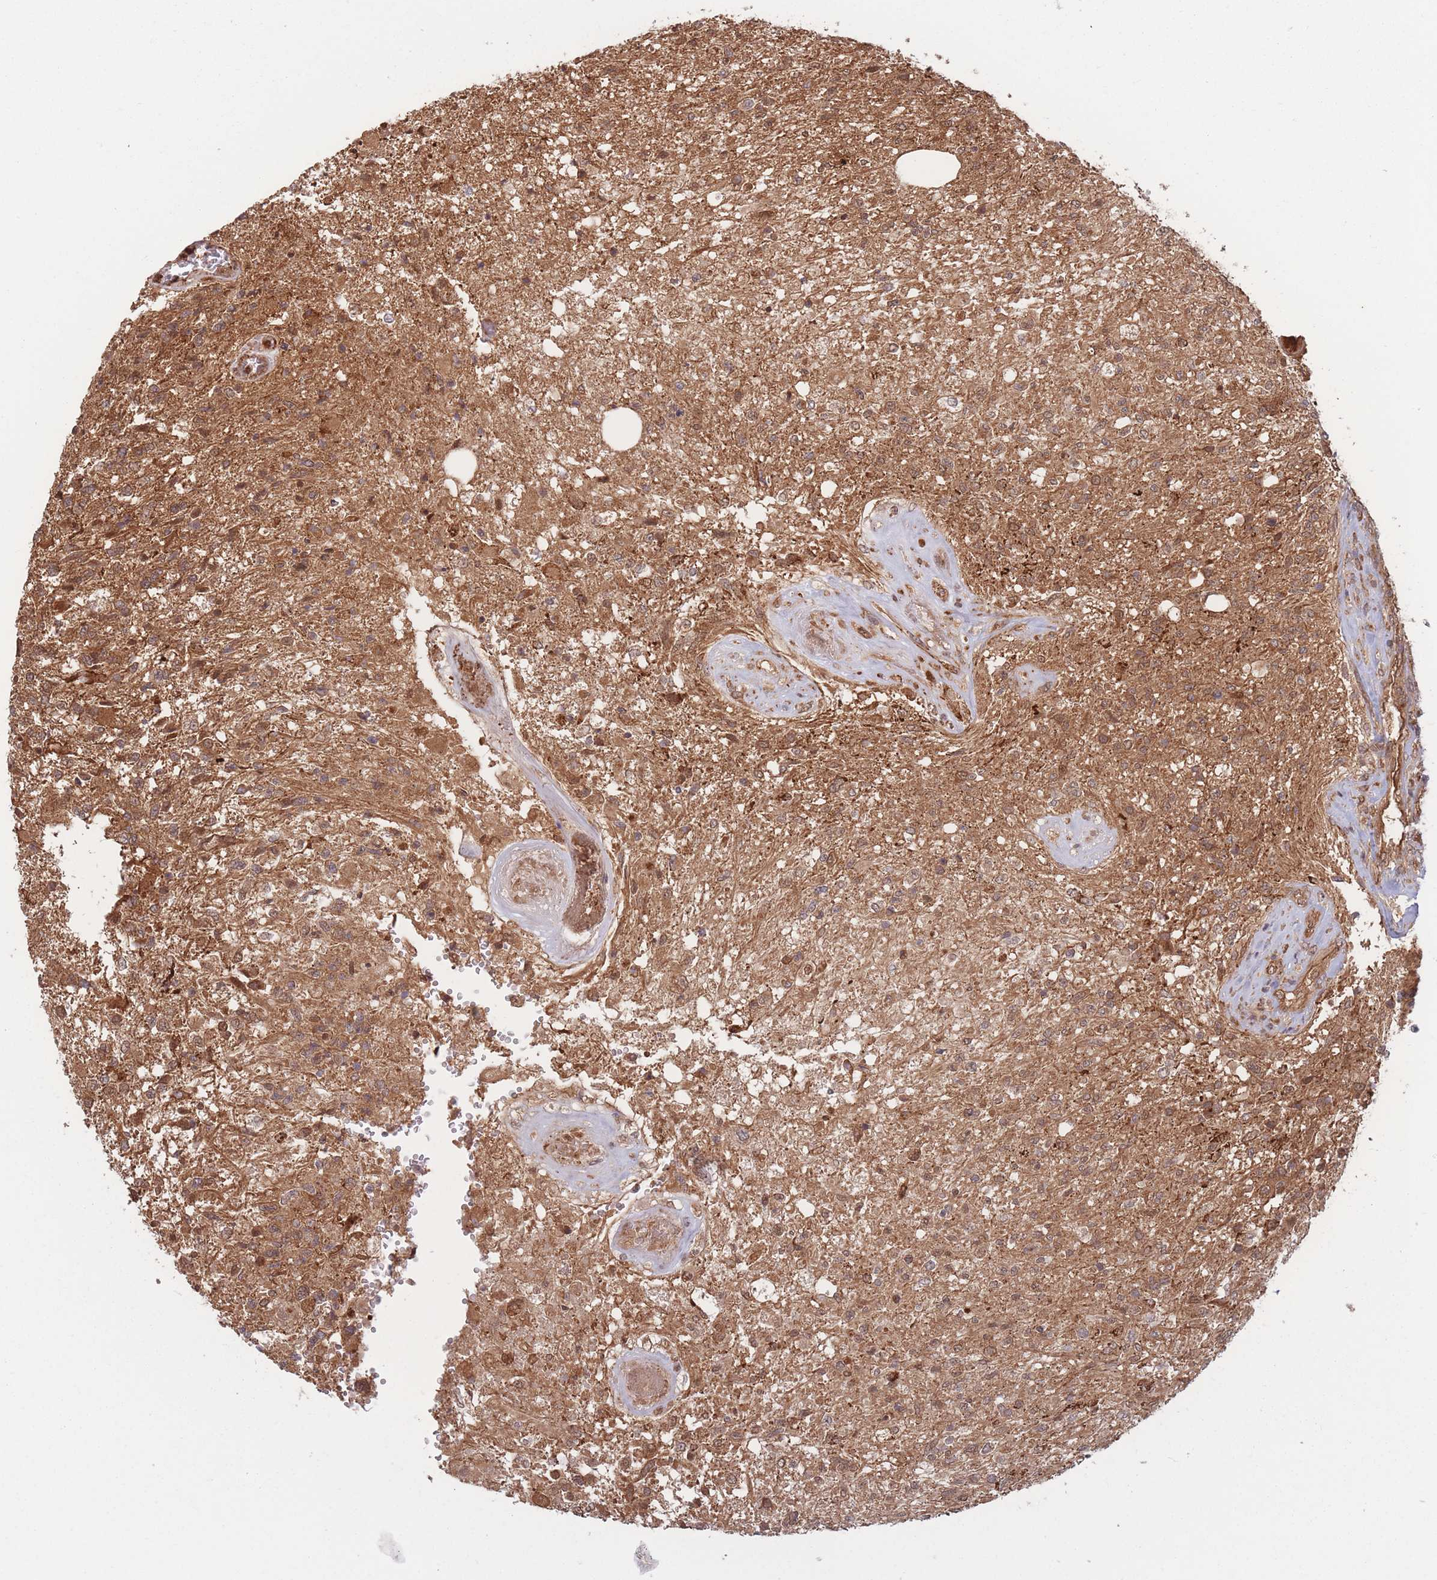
{"staining": {"intensity": "moderate", "quantity": ">75%", "location": "cytoplasmic/membranous"}, "tissue": "glioma", "cell_type": "Tumor cells", "image_type": "cancer", "snomed": [{"axis": "morphology", "description": "Glioma, malignant, High grade"}, {"axis": "topography", "description": "Brain"}], "caption": "Immunohistochemistry (IHC) micrograph of human glioma stained for a protein (brown), which demonstrates medium levels of moderate cytoplasmic/membranous expression in about >75% of tumor cells.", "gene": "PODXL2", "patient": {"sex": "male", "age": 56}}